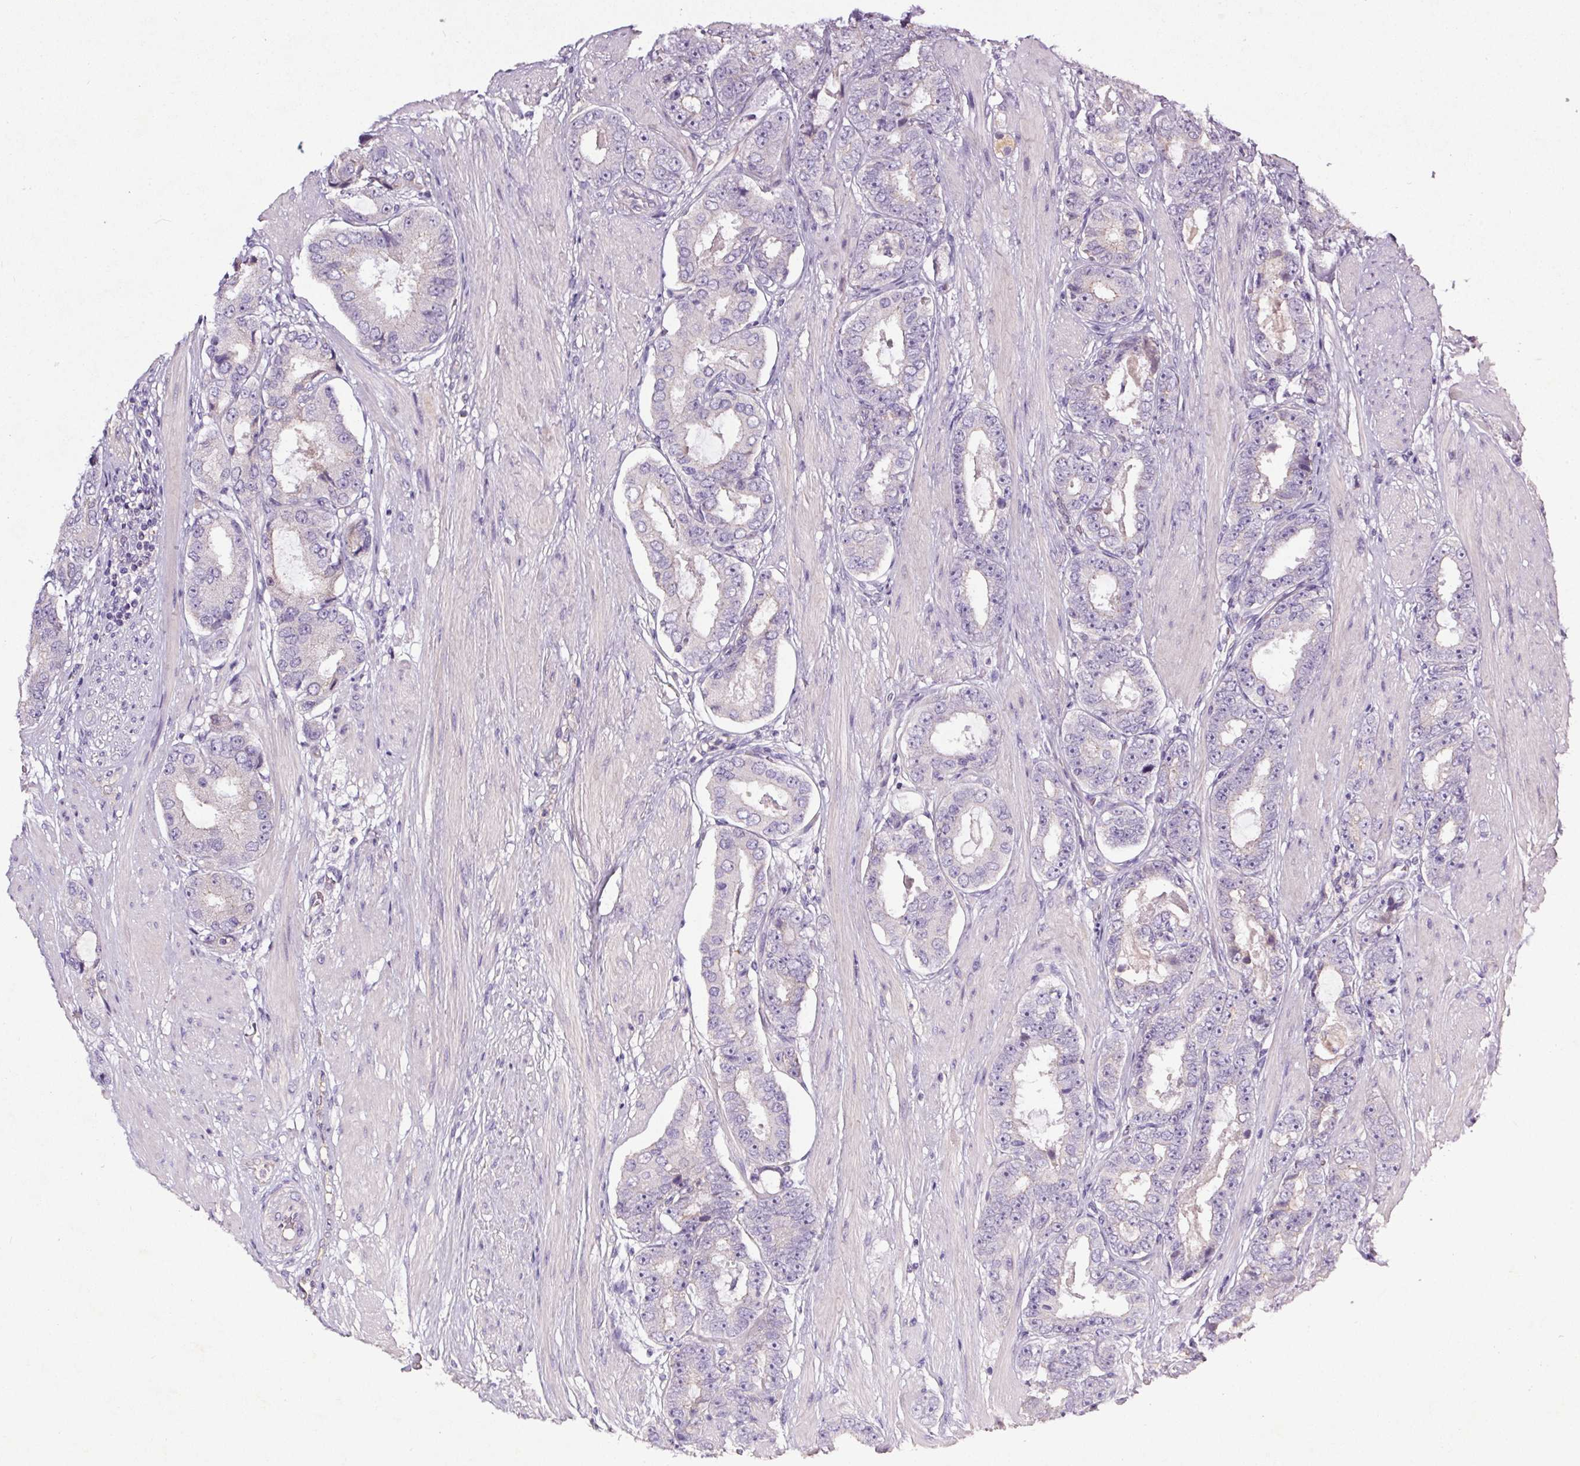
{"staining": {"intensity": "negative", "quantity": "none", "location": "none"}, "tissue": "prostate cancer", "cell_type": "Tumor cells", "image_type": "cancer", "snomed": [{"axis": "morphology", "description": "Adenocarcinoma, High grade"}, {"axis": "topography", "description": "Prostate"}], "caption": "Prostate adenocarcinoma (high-grade) was stained to show a protein in brown. There is no significant expression in tumor cells.", "gene": "APOC4", "patient": {"sex": "male", "age": 63}}